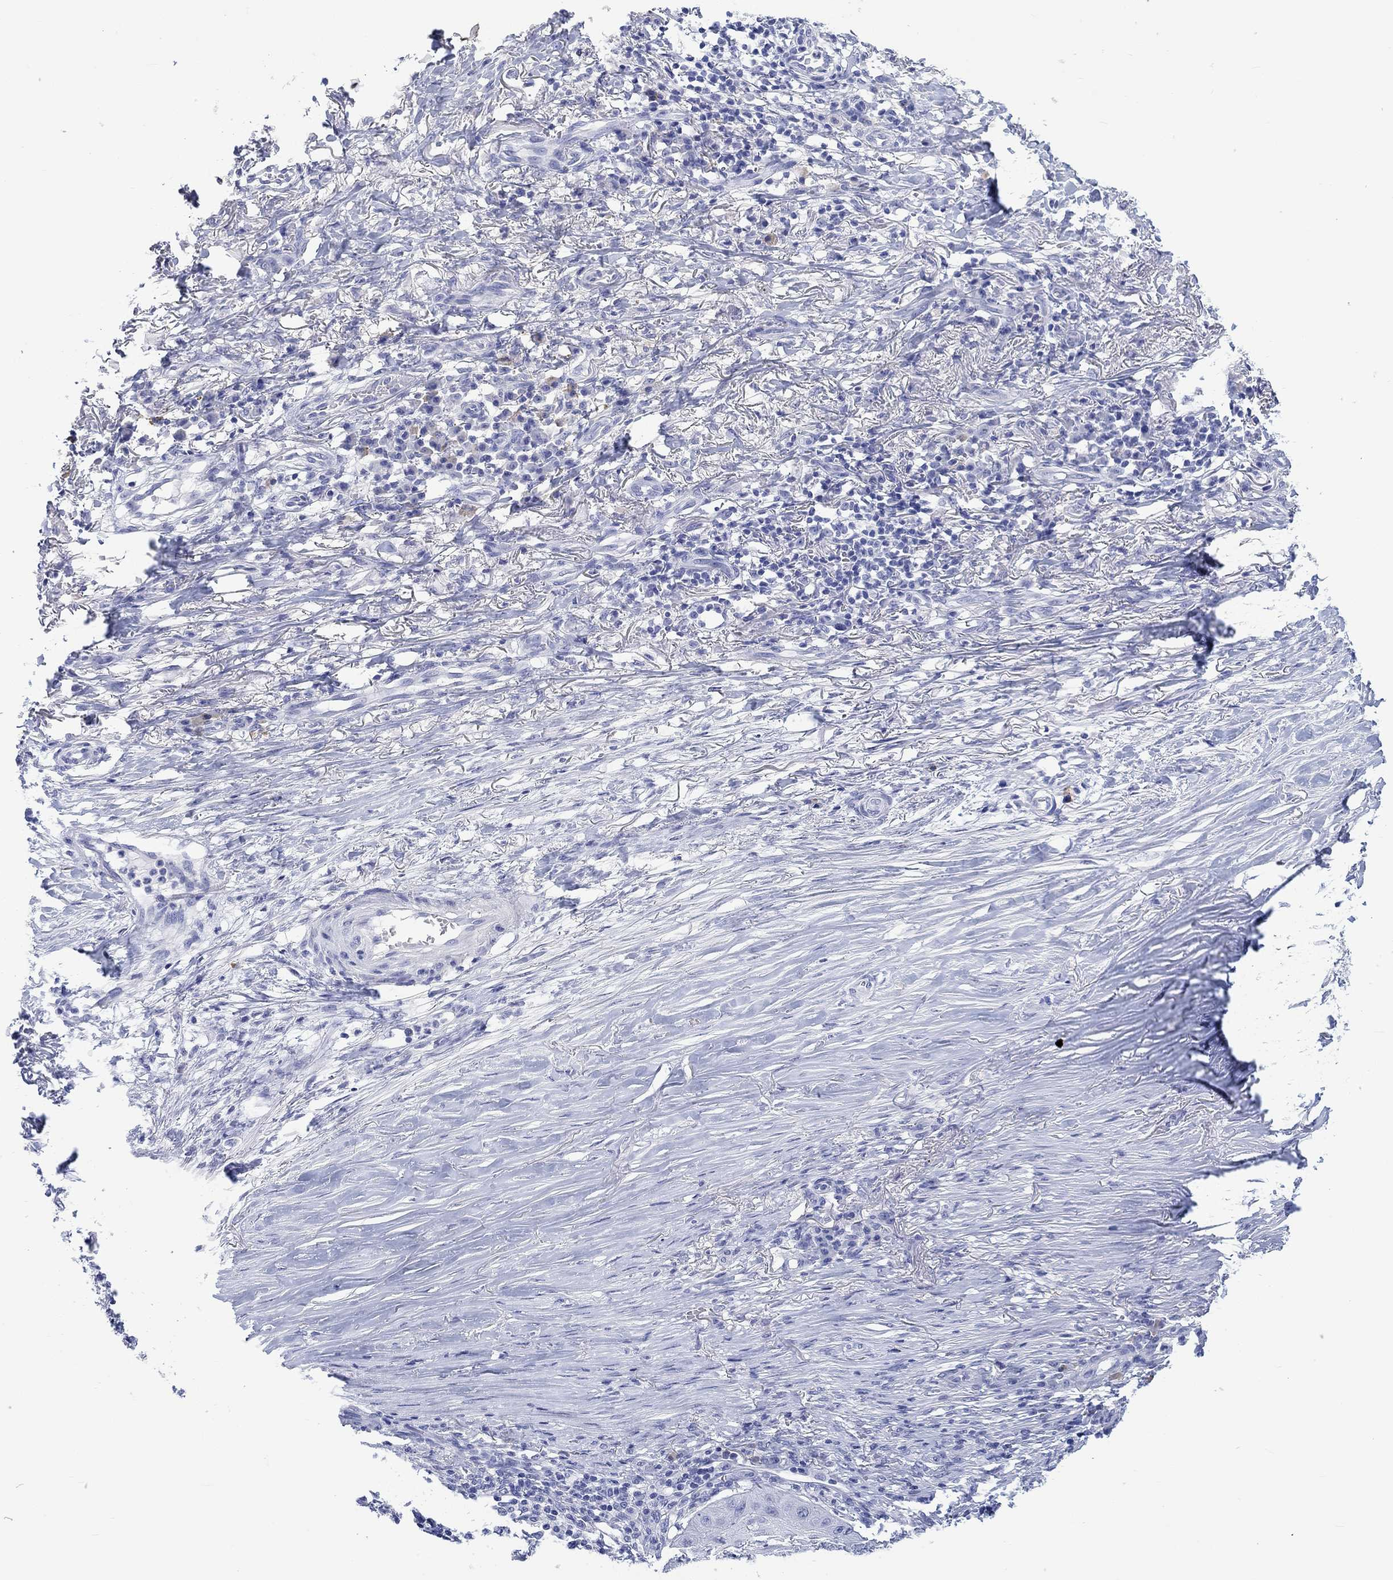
{"staining": {"intensity": "negative", "quantity": "none", "location": "none"}, "tissue": "skin cancer", "cell_type": "Tumor cells", "image_type": "cancer", "snomed": [{"axis": "morphology", "description": "Squamous cell carcinoma, NOS"}, {"axis": "topography", "description": "Skin"}], "caption": "Tumor cells are negative for brown protein staining in skin cancer (squamous cell carcinoma). (DAB IHC with hematoxylin counter stain).", "gene": "MSI1", "patient": {"sex": "male", "age": 70}}